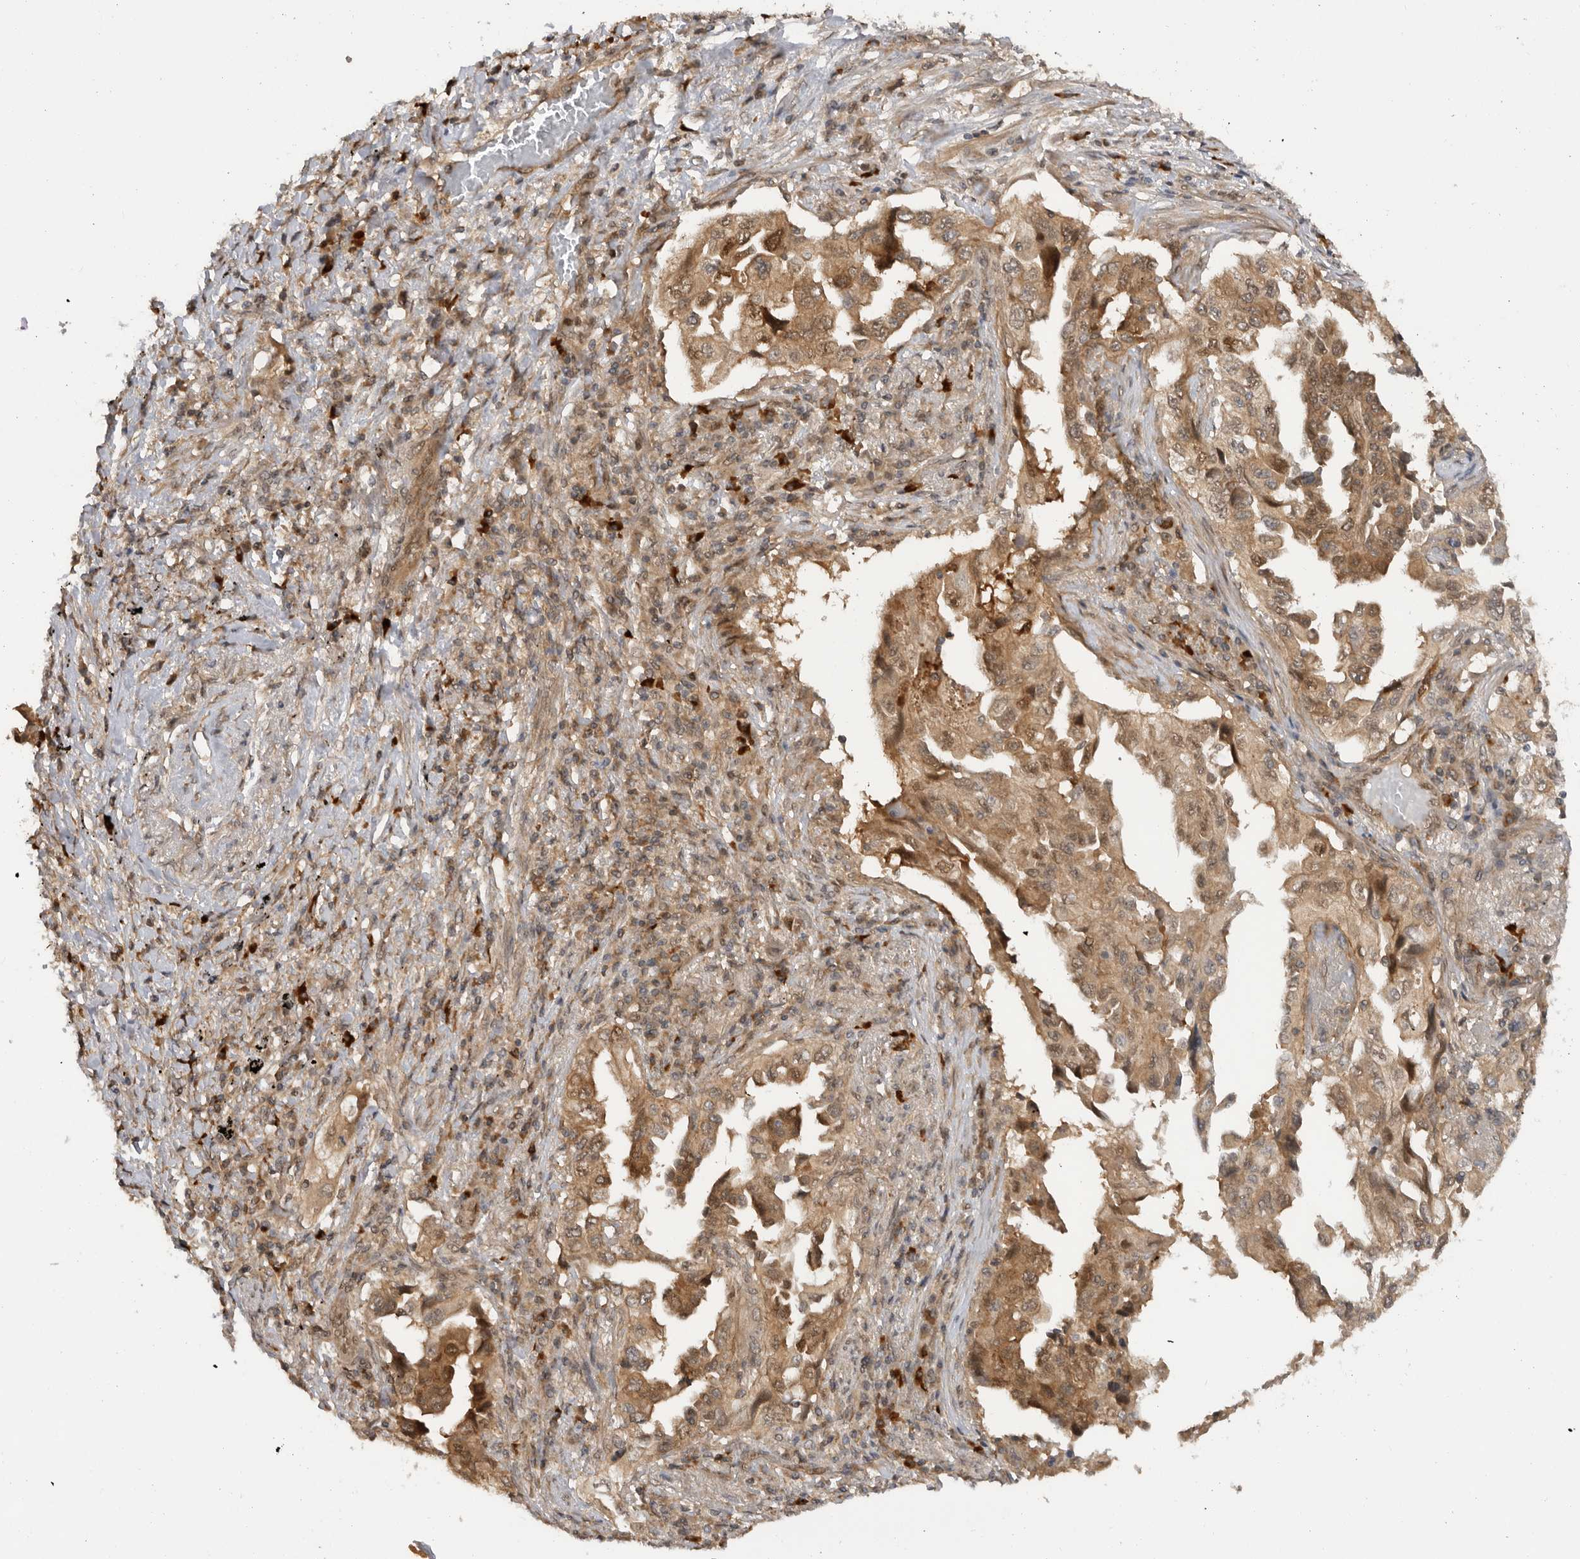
{"staining": {"intensity": "moderate", "quantity": ">75%", "location": "cytoplasmic/membranous"}, "tissue": "lung cancer", "cell_type": "Tumor cells", "image_type": "cancer", "snomed": [{"axis": "morphology", "description": "Adenocarcinoma, NOS"}, {"axis": "topography", "description": "Lung"}], "caption": "Immunohistochemical staining of human lung adenocarcinoma shows medium levels of moderate cytoplasmic/membranous protein expression in approximately >75% of tumor cells.", "gene": "DCAF8", "patient": {"sex": "female", "age": 51}}